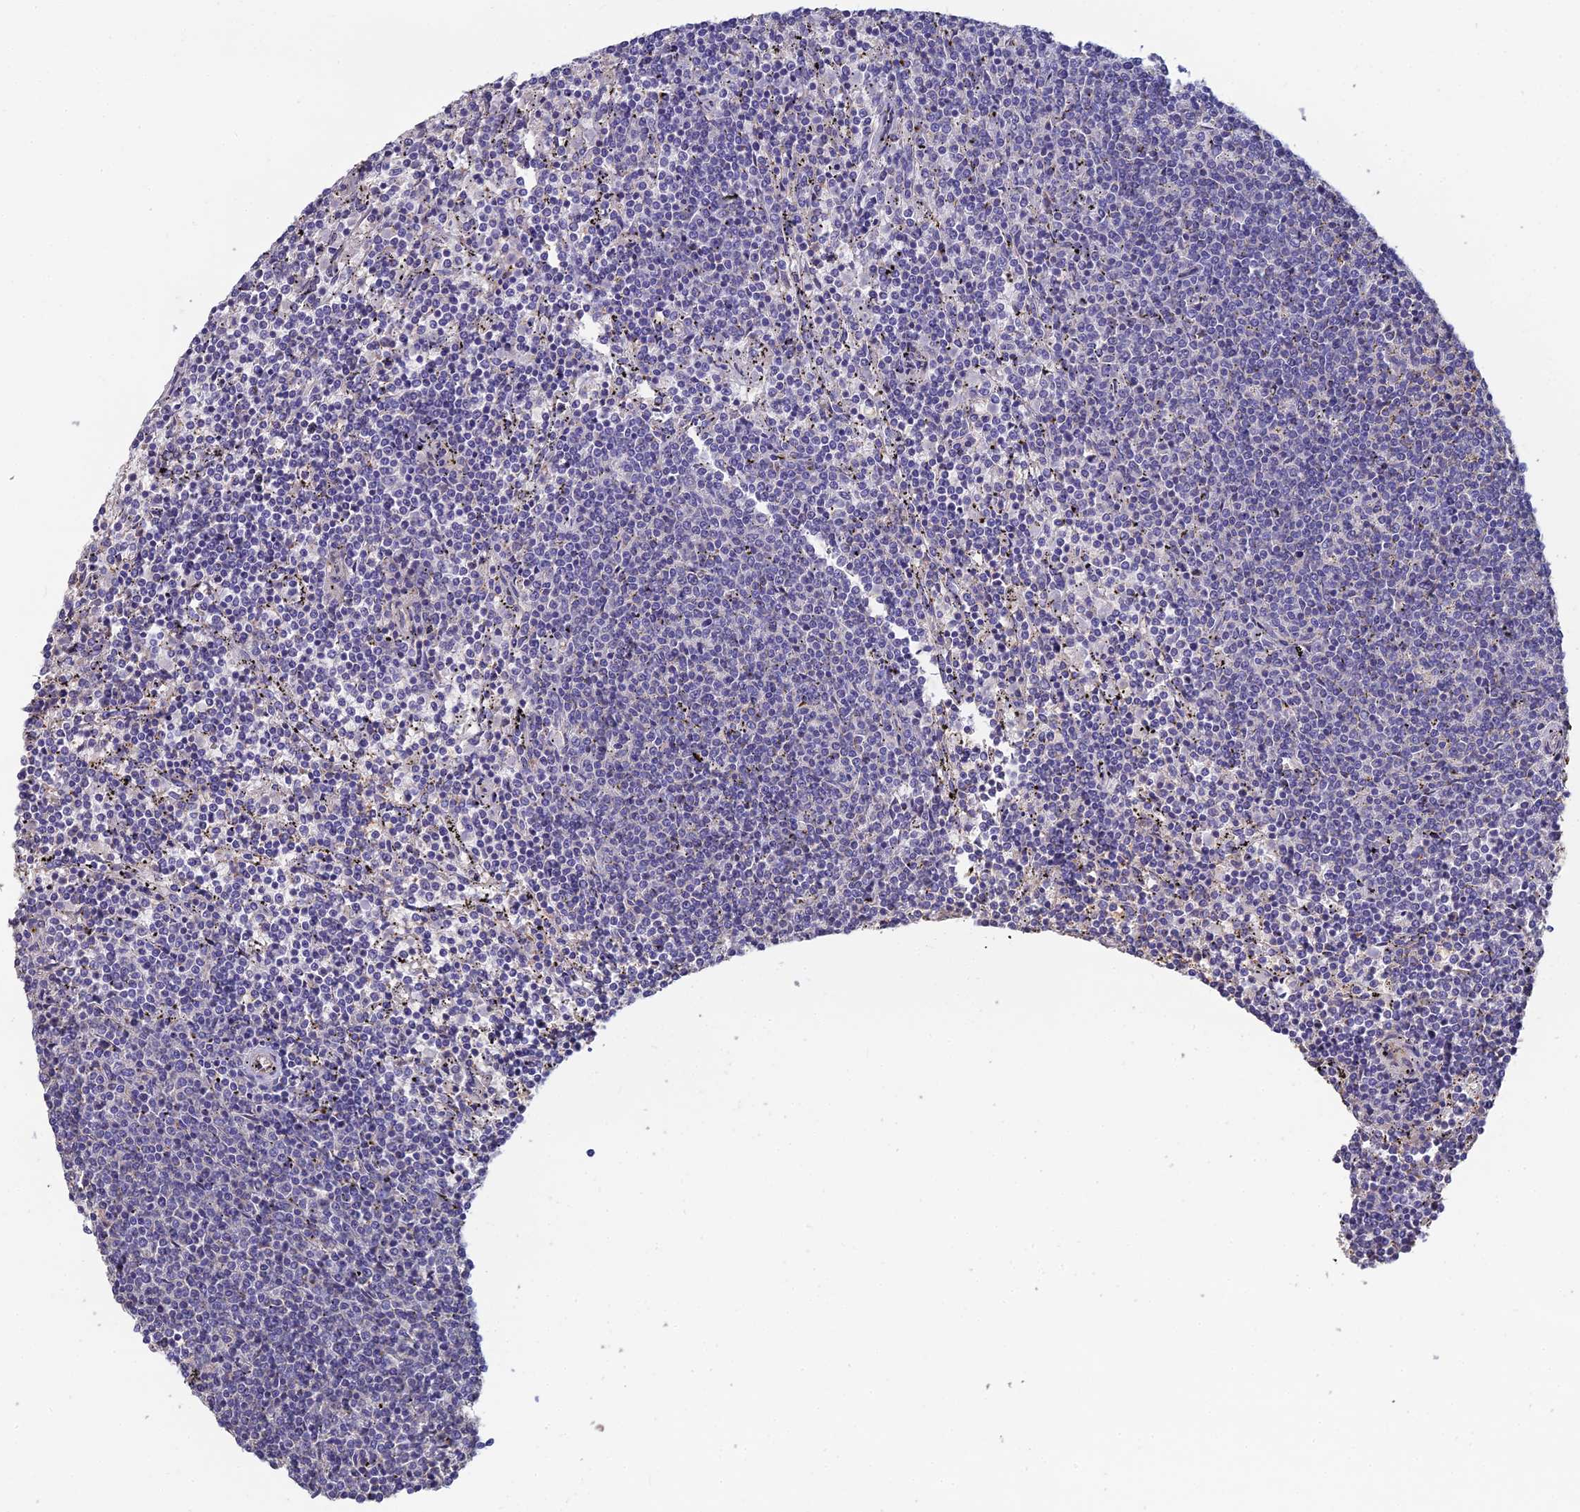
{"staining": {"intensity": "negative", "quantity": "none", "location": "none"}, "tissue": "lymphoma", "cell_type": "Tumor cells", "image_type": "cancer", "snomed": [{"axis": "morphology", "description": "Malignant lymphoma, non-Hodgkin's type, Low grade"}, {"axis": "topography", "description": "Spleen"}], "caption": "IHC of human malignant lymphoma, non-Hodgkin's type (low-grade) reveals no expression in tumor cells.", "gene": "PCDHA5", "patient": {"sex": "female", "age": 50}}